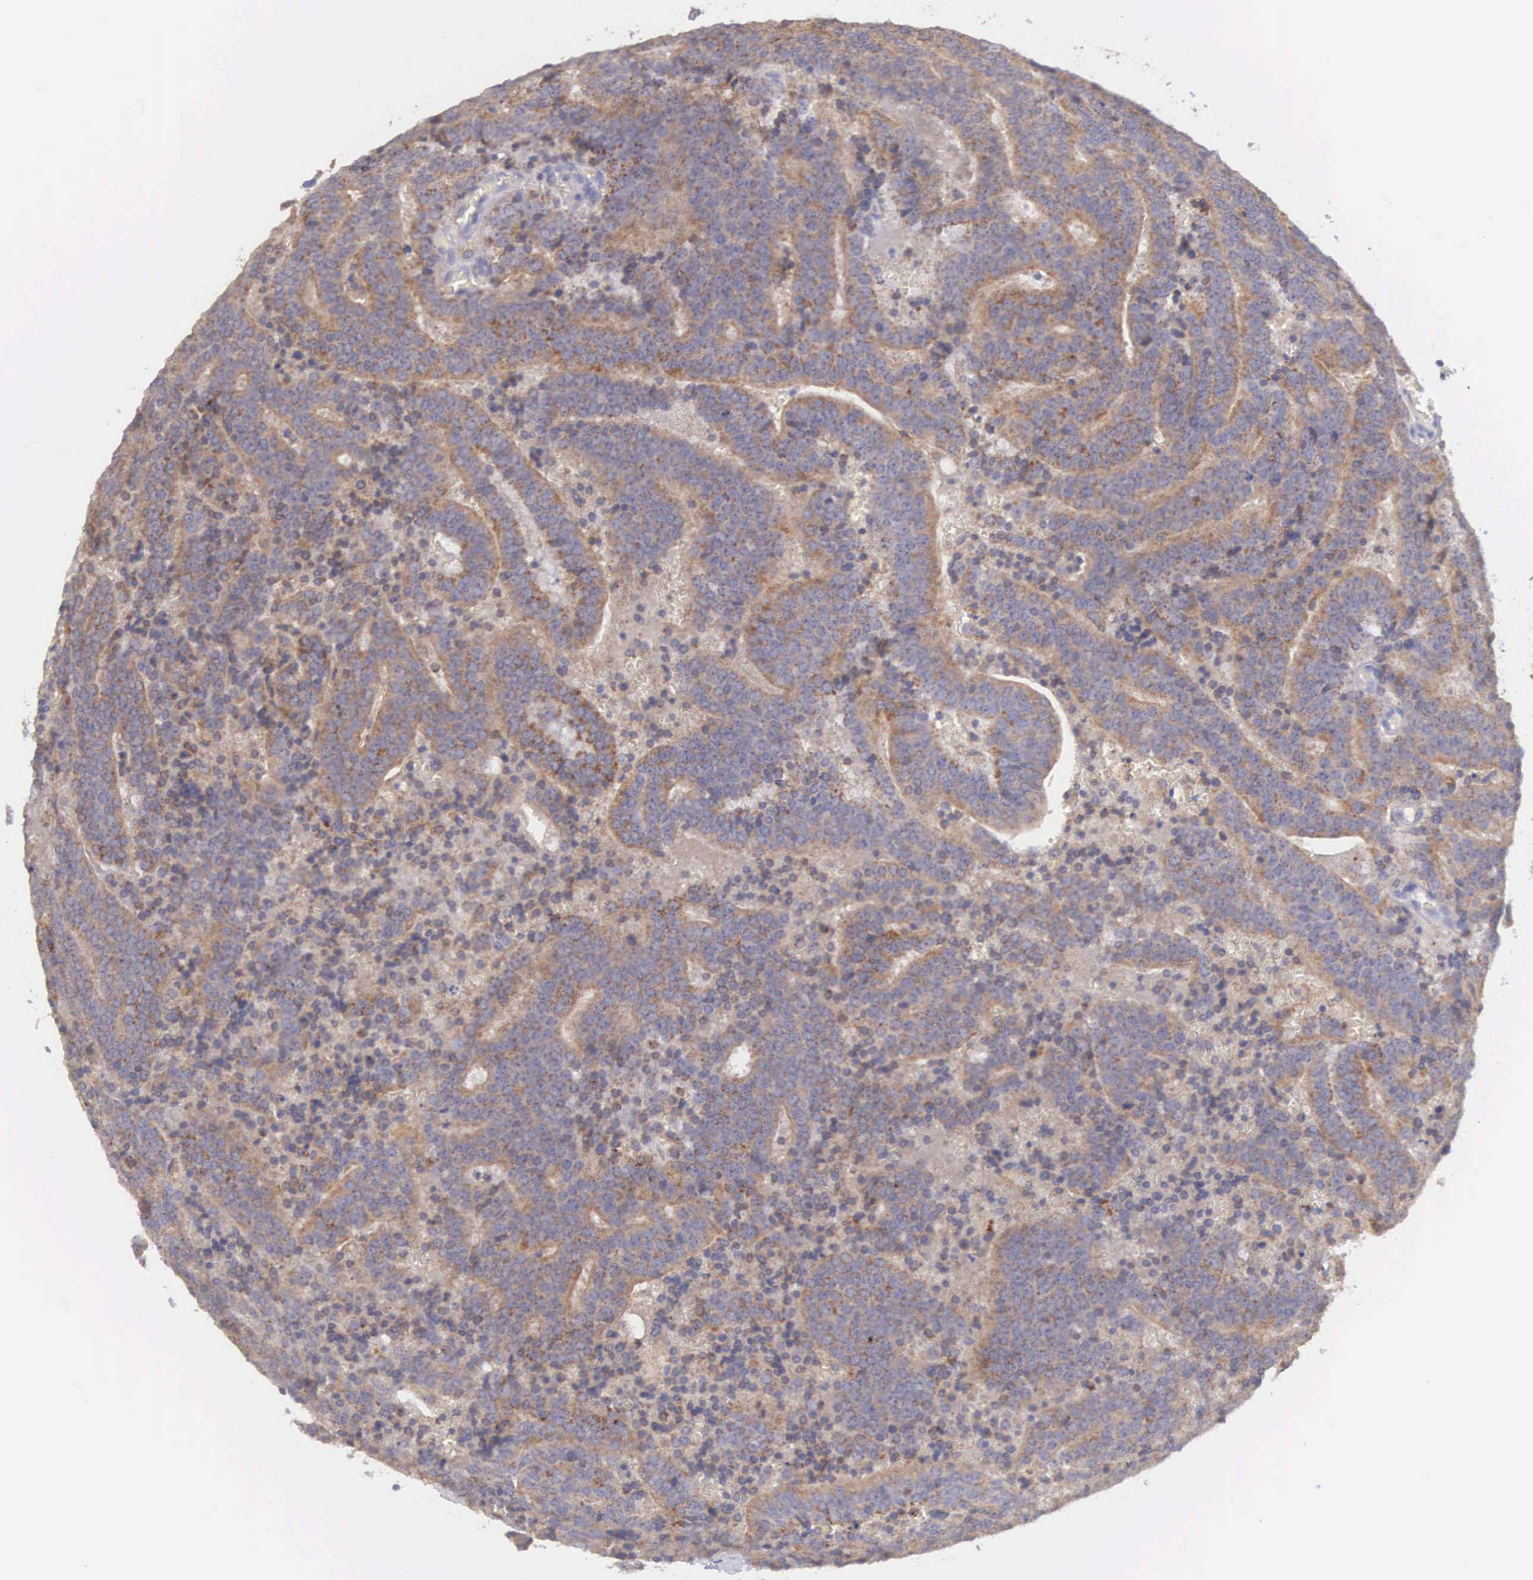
{"staining": {"intensity": "moderate", "quantity": ">75%", "location": "cytoplasmic/membranous"}, "tissue": "prostate cancer", "cell_type": "Tumor cells", "image_type": "cancer", "snomed": [{"axis": "morphology", "description": "Adenocarcinoma, Medium grade"}, {"axis": "topography", "description": "Prostate"}], "caption": "The histopathology image demonstrates a brown stain indicating the presence of a protein in the cytoplasmic/membranous of tumor cells in medium-grade adenocarcinoma (prostate).", "gene": "NSDHL", "patient": {"sex": "male", "age": 65}}